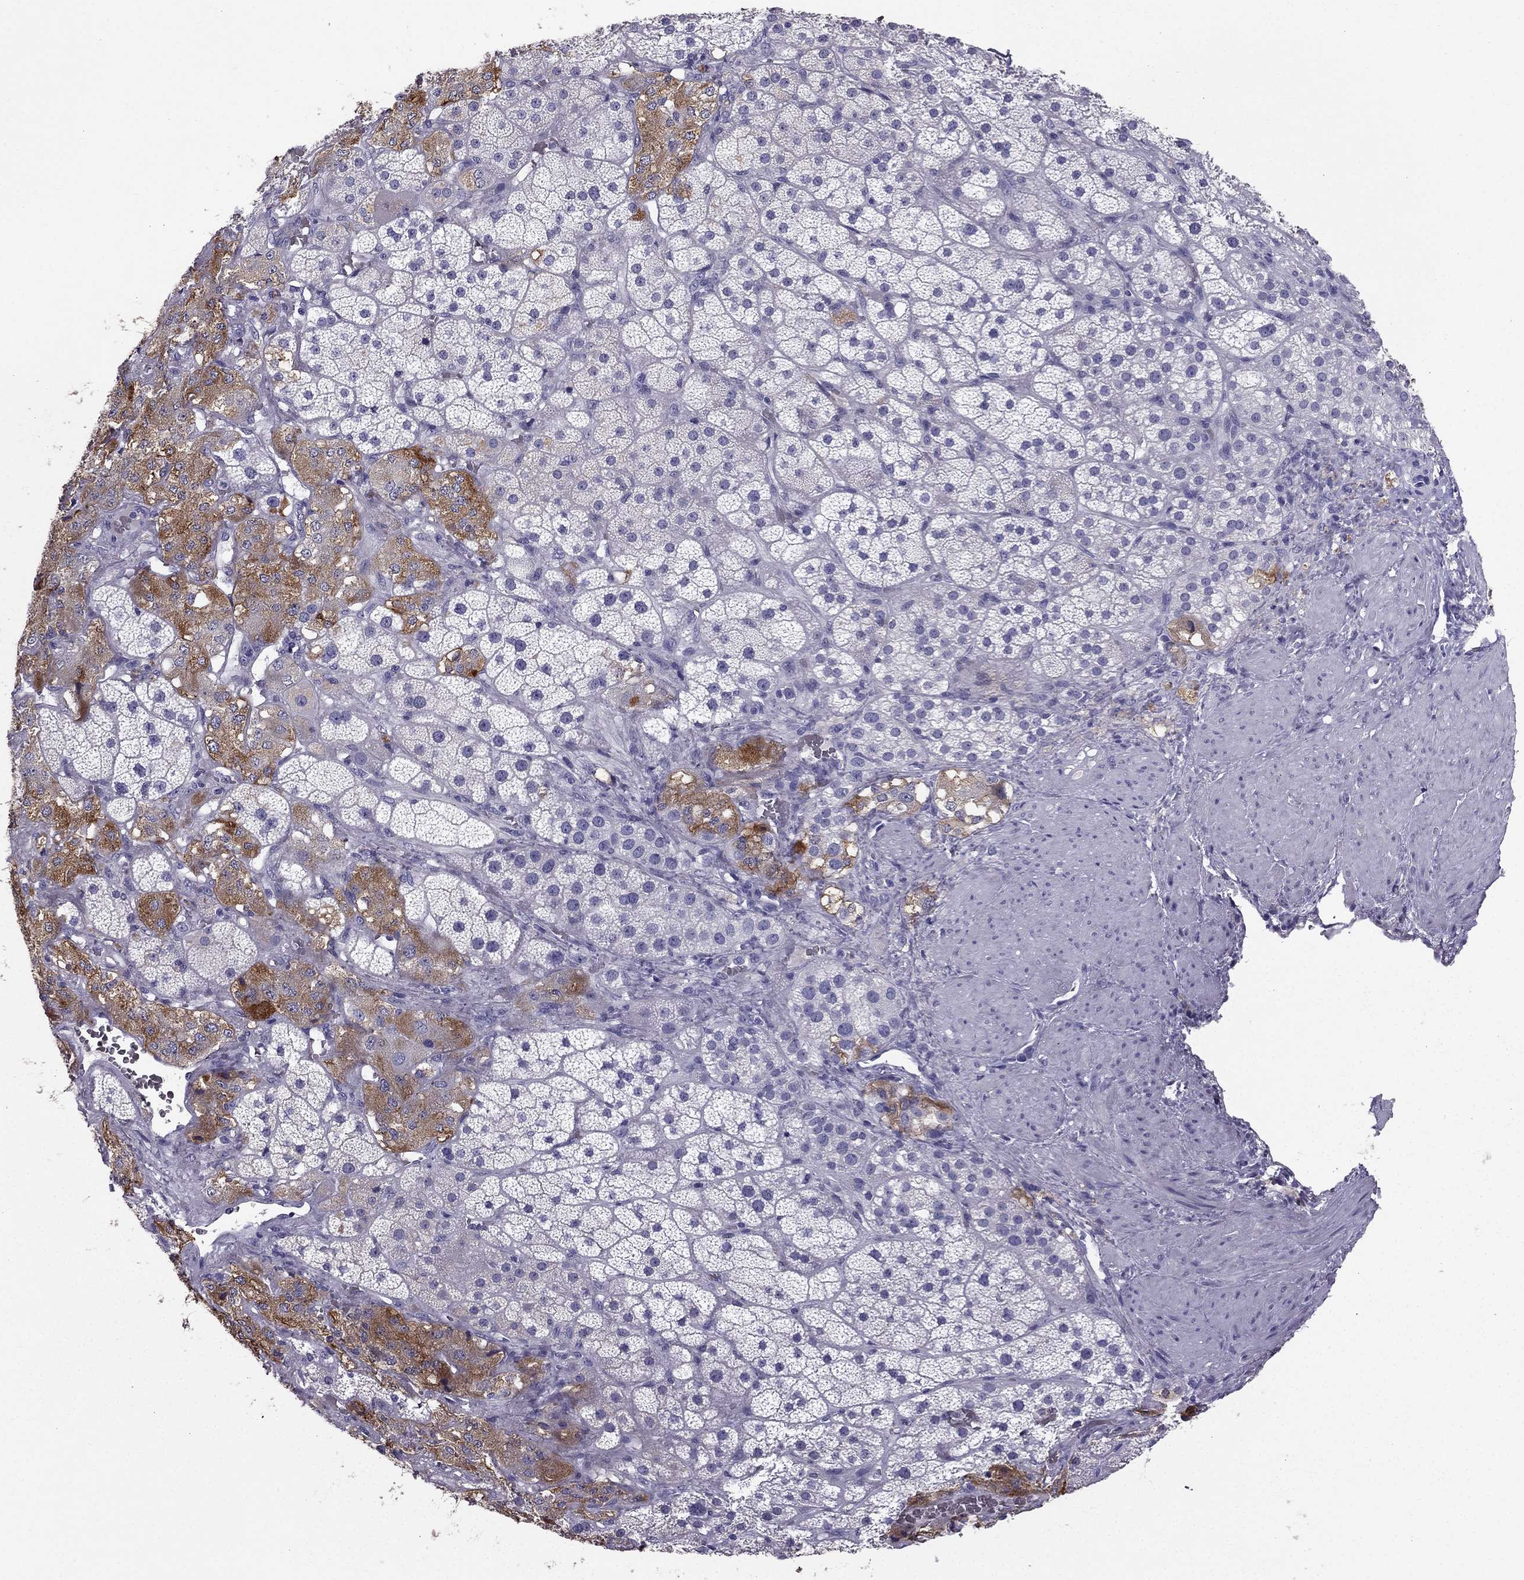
{"staining": {"intensity": "moderate", "quantity": "<25%", "location": "cytoplasmic/membranous"}, "tissue": "adrenal gland", "cell_type": "Glandular cells", "image_type": "normal", "snomed": [{"axis": "morphology", "description": "Normal tissue, NOS"}, {"axis": "topography", "description": "Adrenal gland"}], "caption": "DAB immunohistochemical staining of unremarkable adrenal gland demonstrates moderate cytoplasmic/membranous protein expression in approximately <25% of glandular cells.", "gene": "ARHGAP11A", "patient": {"sex": "male", "age": 57}}